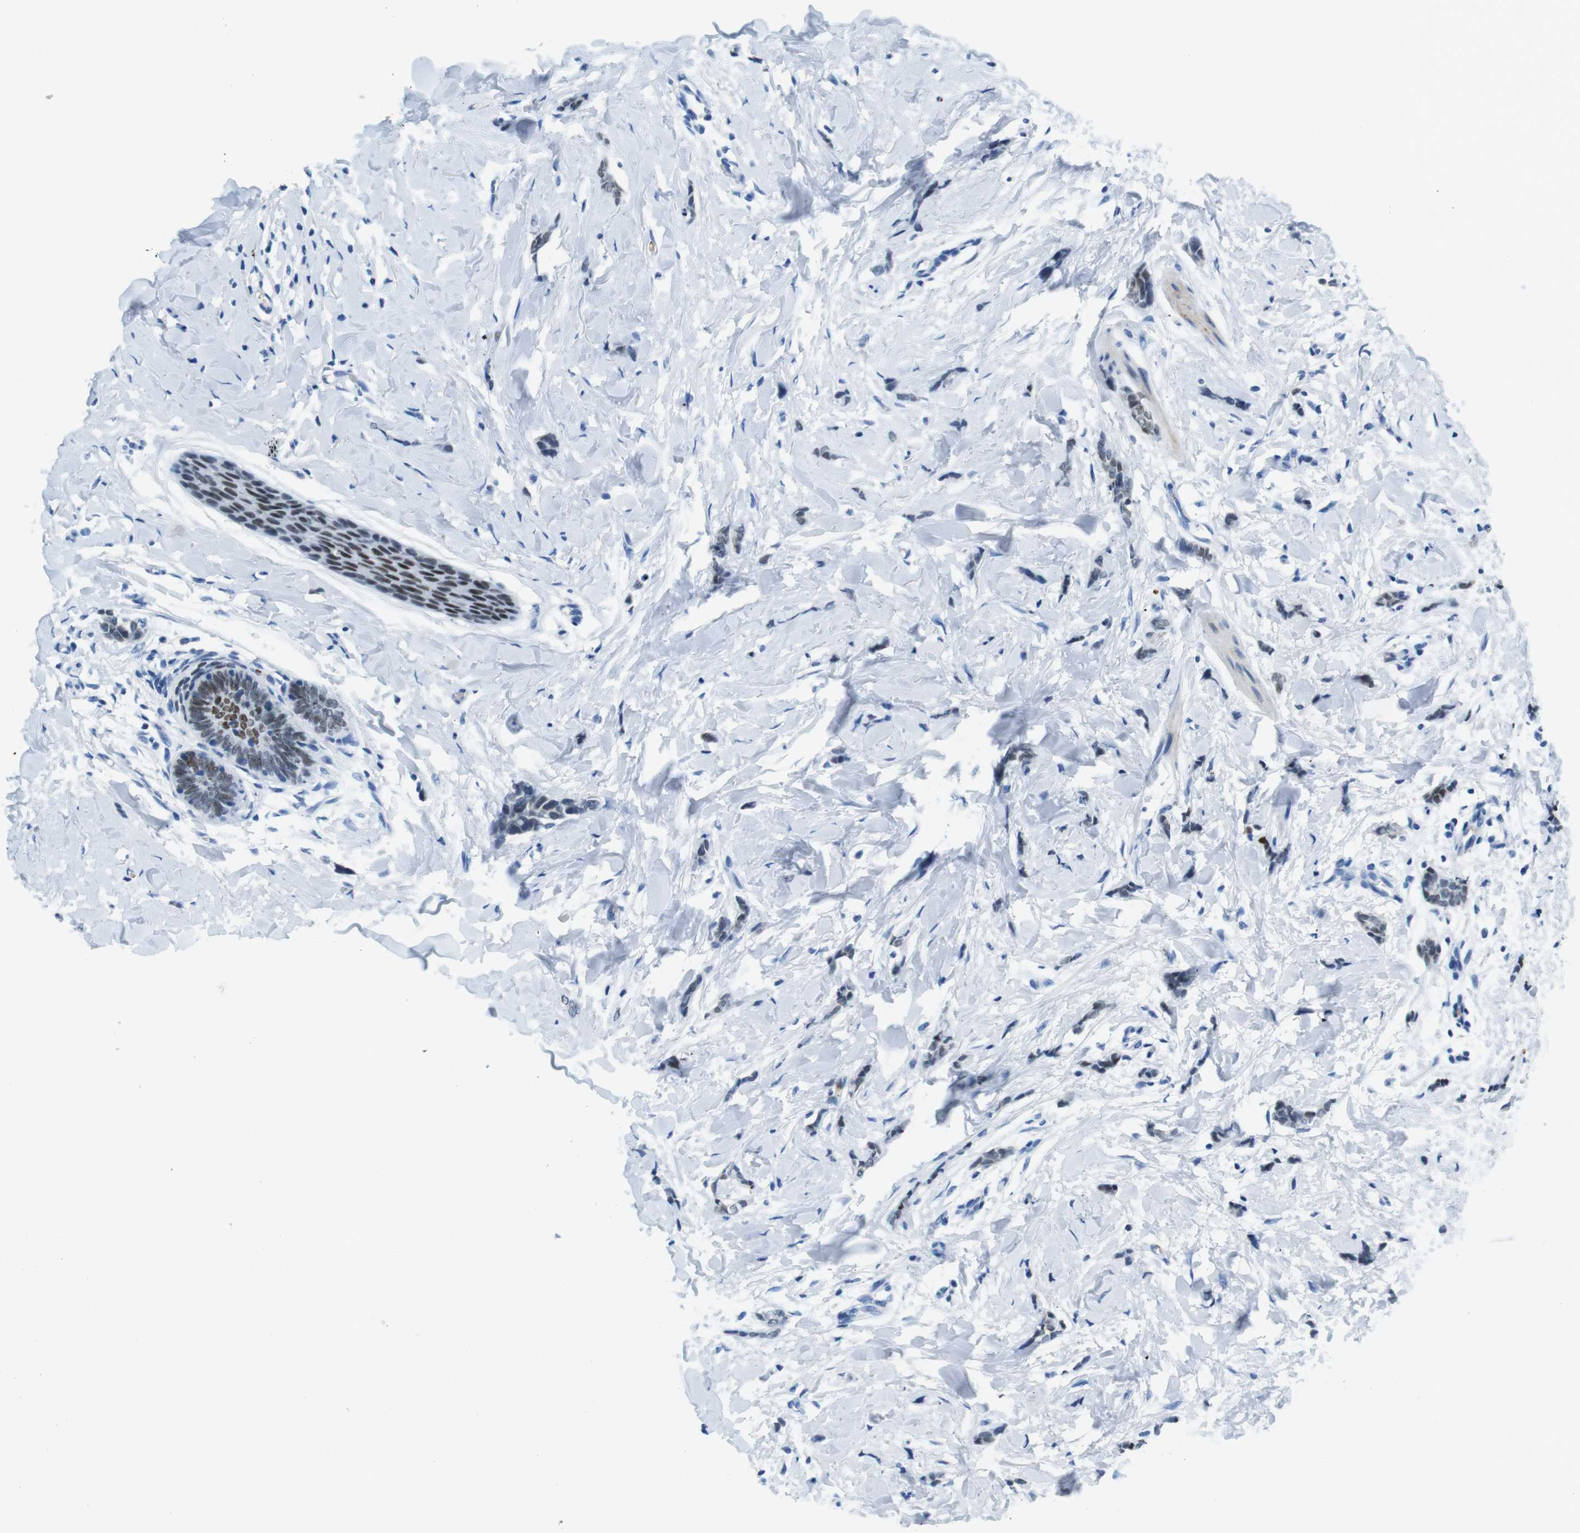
{"staining": {"intensity": "weak", "quantity": "25%-75%", "location": "nuclear"}, "tissue": "breast cancer", "cell_type": "Tumor cells", "image_type": "cancer", "snomed": [{"axis": "morphology", "description": "Lobular carcinoma"}, {"axis": "topography", "description": "Skin"}, {"axis": "topography", "description": "Breast"}], "caption": "Immunohistochemical staining of breast cancer (lobular carcinoma) demonstrates low levels of weak nuclear protein expression in approximately 25%-75% of tumor cells. (DAB (3,3'-diaminobenzidine) IHC, brown staining for protein, blue staining for nuclei).", "gene": "TFAP2C", "patient": {"sex": "female", "age": 46}}